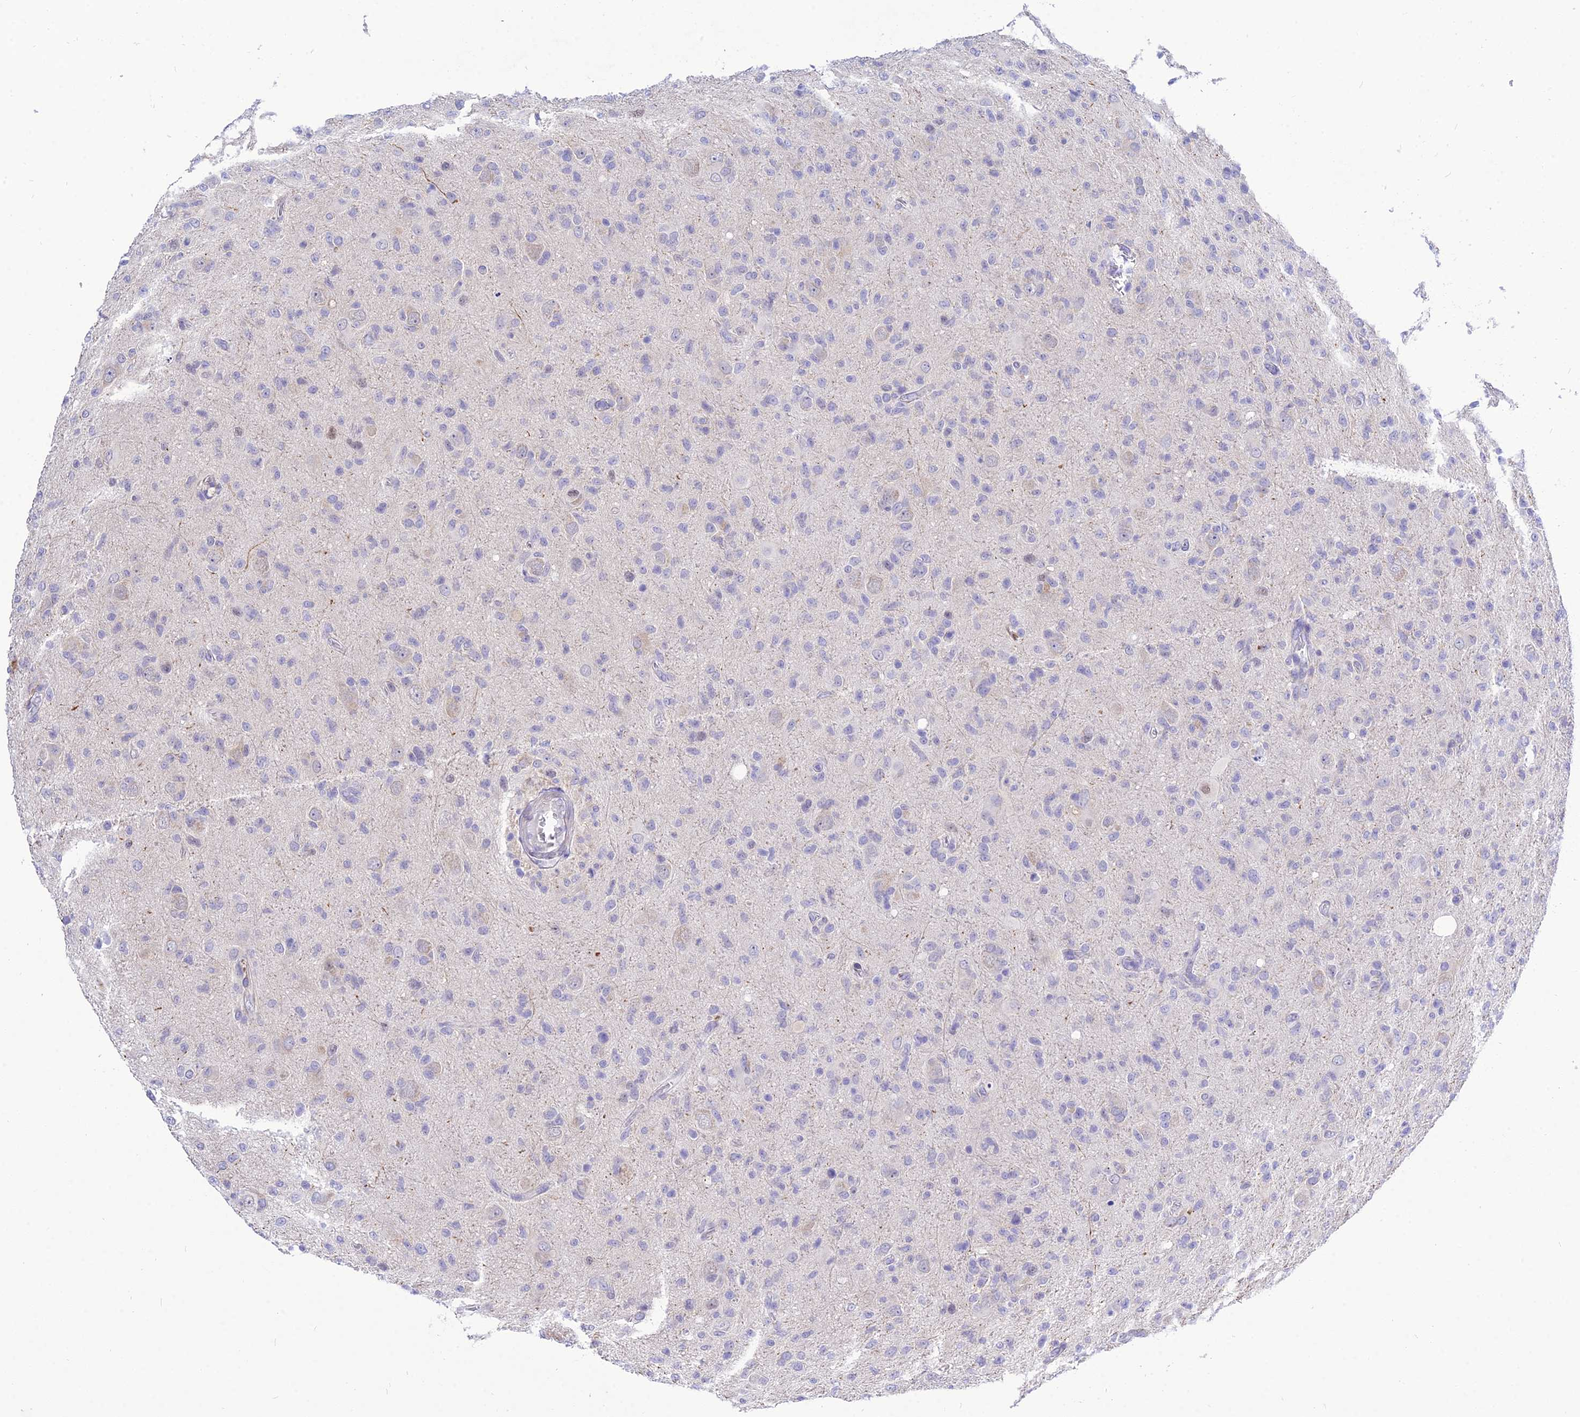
{"staining": {"intensity": "negative", "quantity": "none", "location": "none"}, "tissue": "glioma", "cell_type": "Tumor cells", "image_type": "cancer", "snomed": [{"axis": "morphology", "description": "Glioma, malignant, High grade"}, {"axis": "topography", "description": "Brain"}], "caption": "IHC of high-grade glioma (malignant) reveals no staining in tumor cells.", "gene": "DEFB107A", "patient": {"sex": "female", "age": 57}}